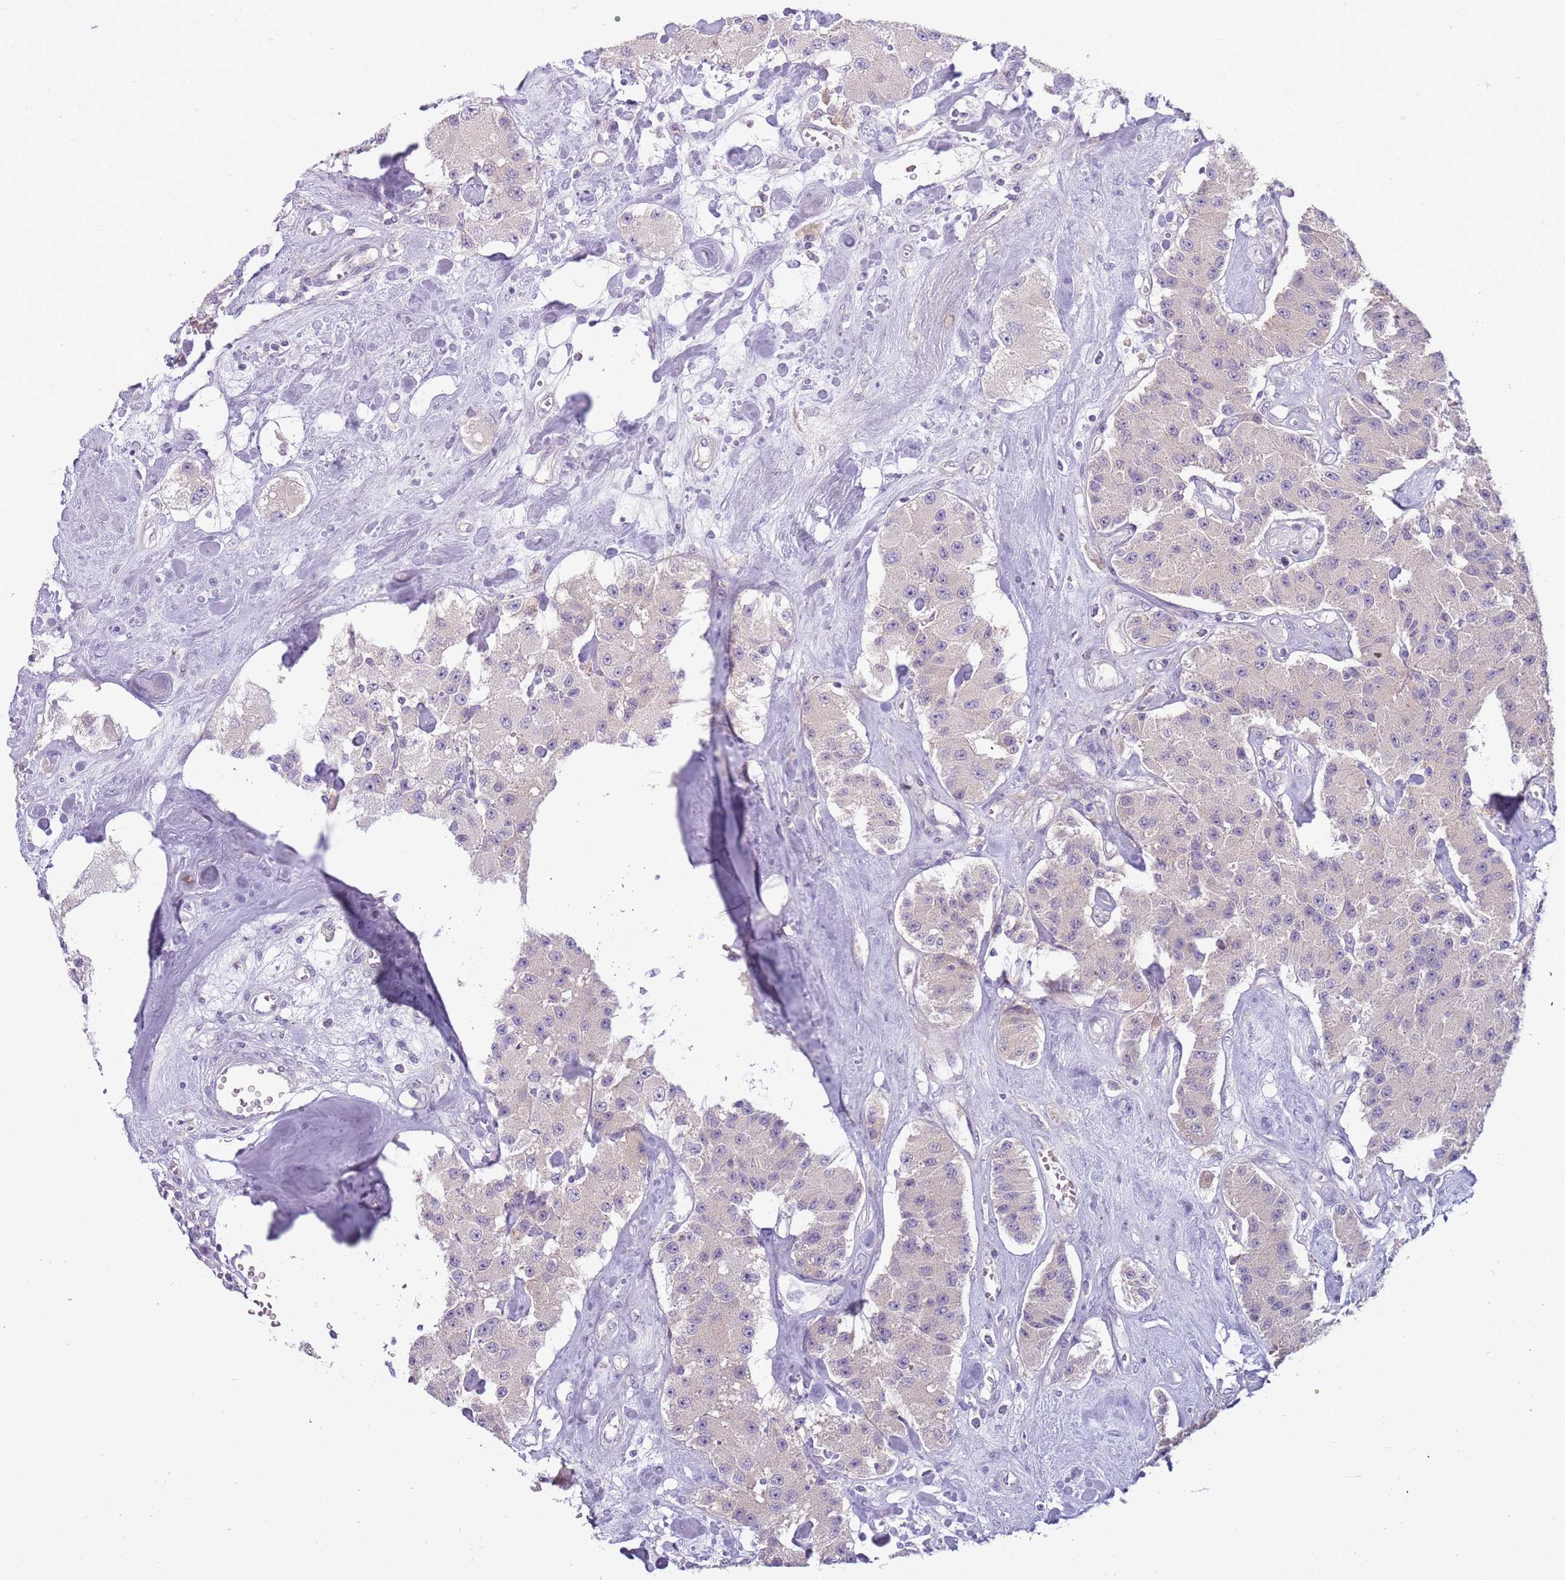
{"staining": {"intensity": "negative", "quantity": "none", "location": "none"}, "tissue": "carcinoid", "cell_type": "Tumor cells", "image_type": "cancer", "snomed": [{"axis": "morphology", "description": "Carcinoid, malignant, NOS"}, {"axis": "topography", "description": "Pancreas"}], "caption": "Immunohistochemical staining of human carcinoid exhibits no significant staining in tumor cells. The staining is performed using DAB brown chromogen with nuclei counter-stained in using hematoxylin.", "gene": "ARHGAP5", "patient": {"sex": "male", "age": 41}}